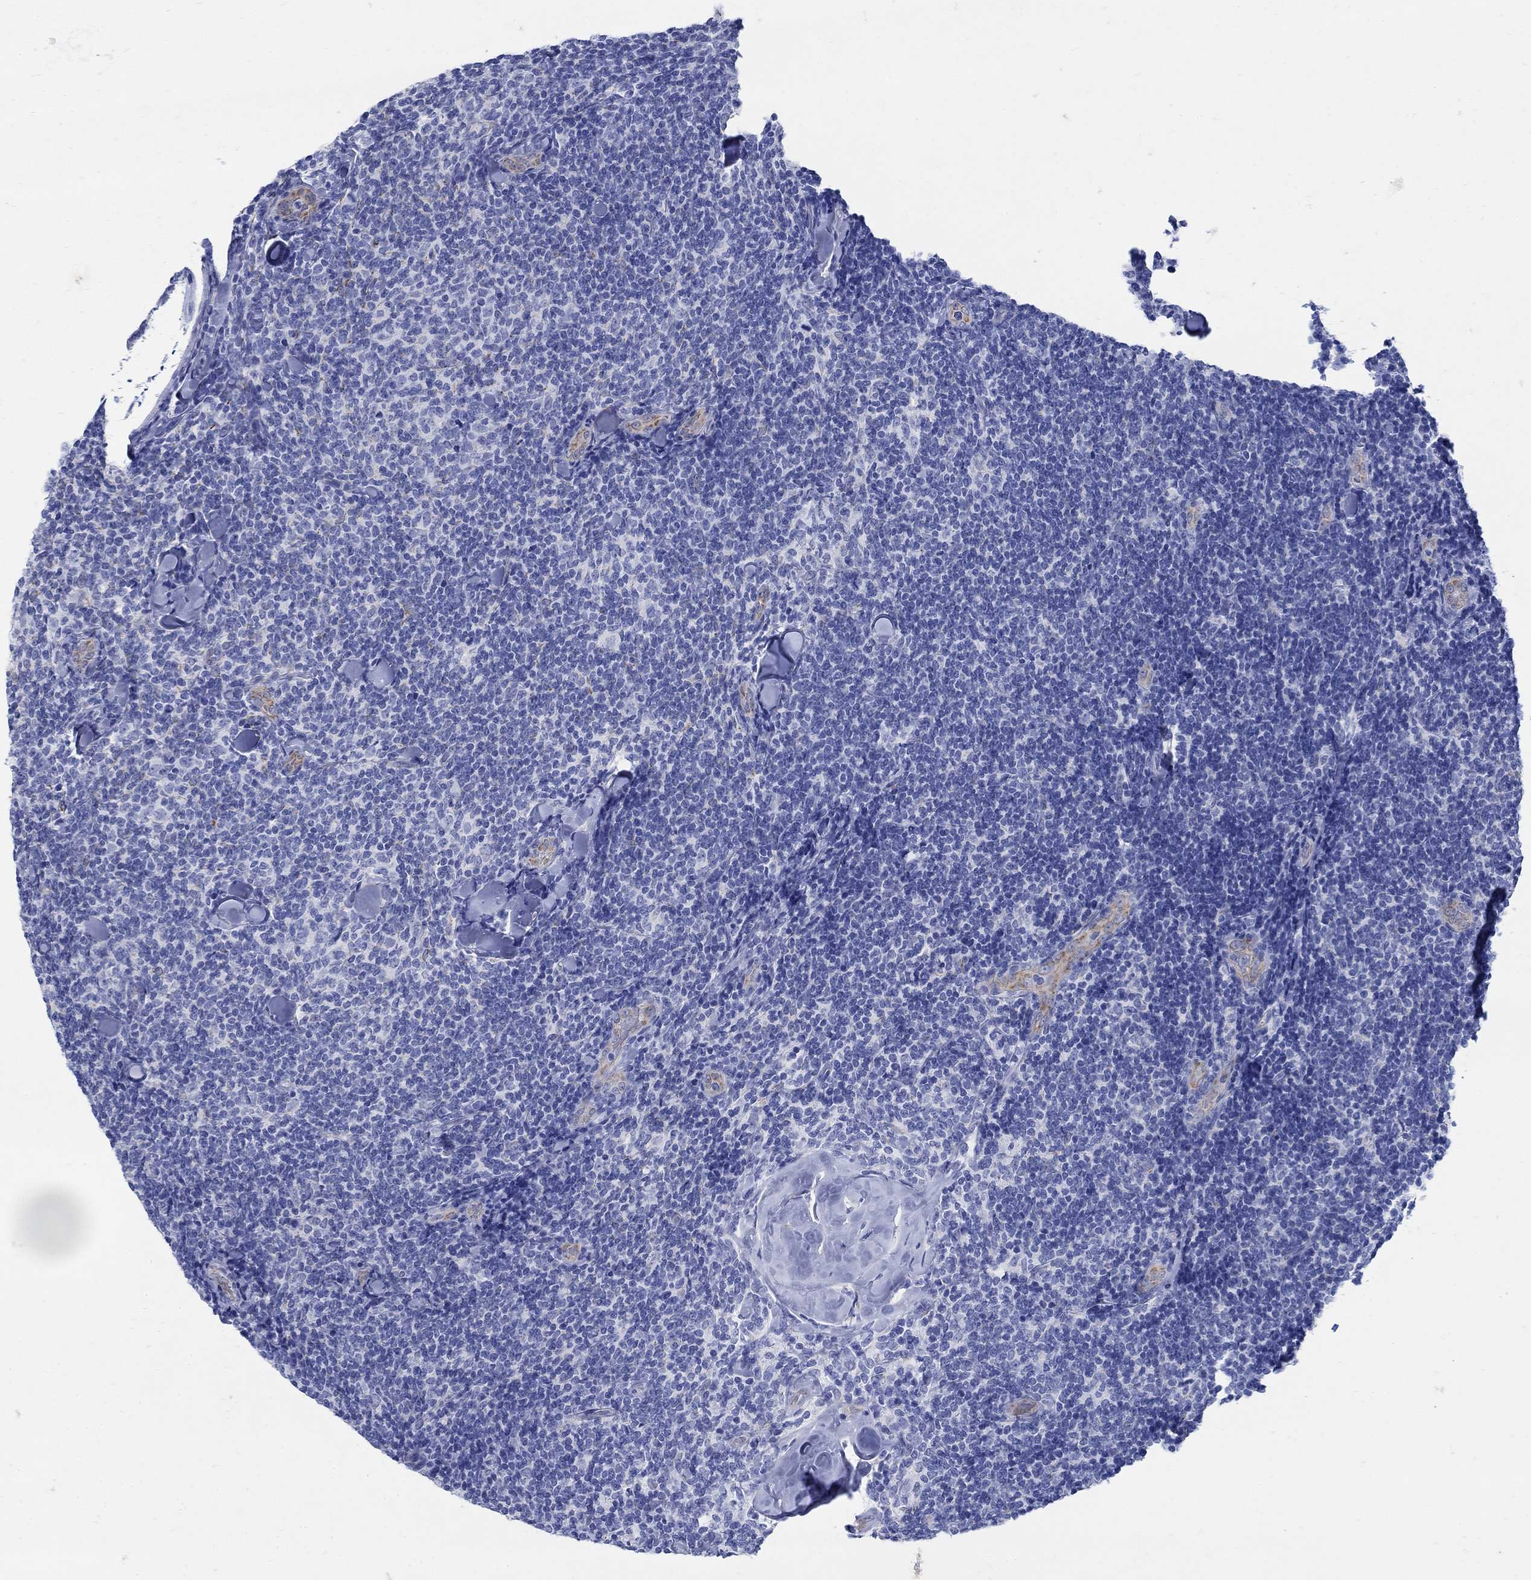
{"staining": {"intensity": "negative", "quantity": "none", "location": "none"}, "tissue": "lymphoma", "cell_type": "Tumor cells", "image_type": "cancer", "snomed": [{"axis": "morphology", "description": "Malignant lymphoma, non-Hodgkin's type, Low grade"}, {"axis": "topography", "description": "Lymph node"}], "caption": "Malignant lymphoma, non-Hodgkin's type (low-grade) was stained to show a protein in brown. There is no significant expression in tumor cells.", "gene": "ZDHHC14", "patient": {"sex": "female", "age": 56}}